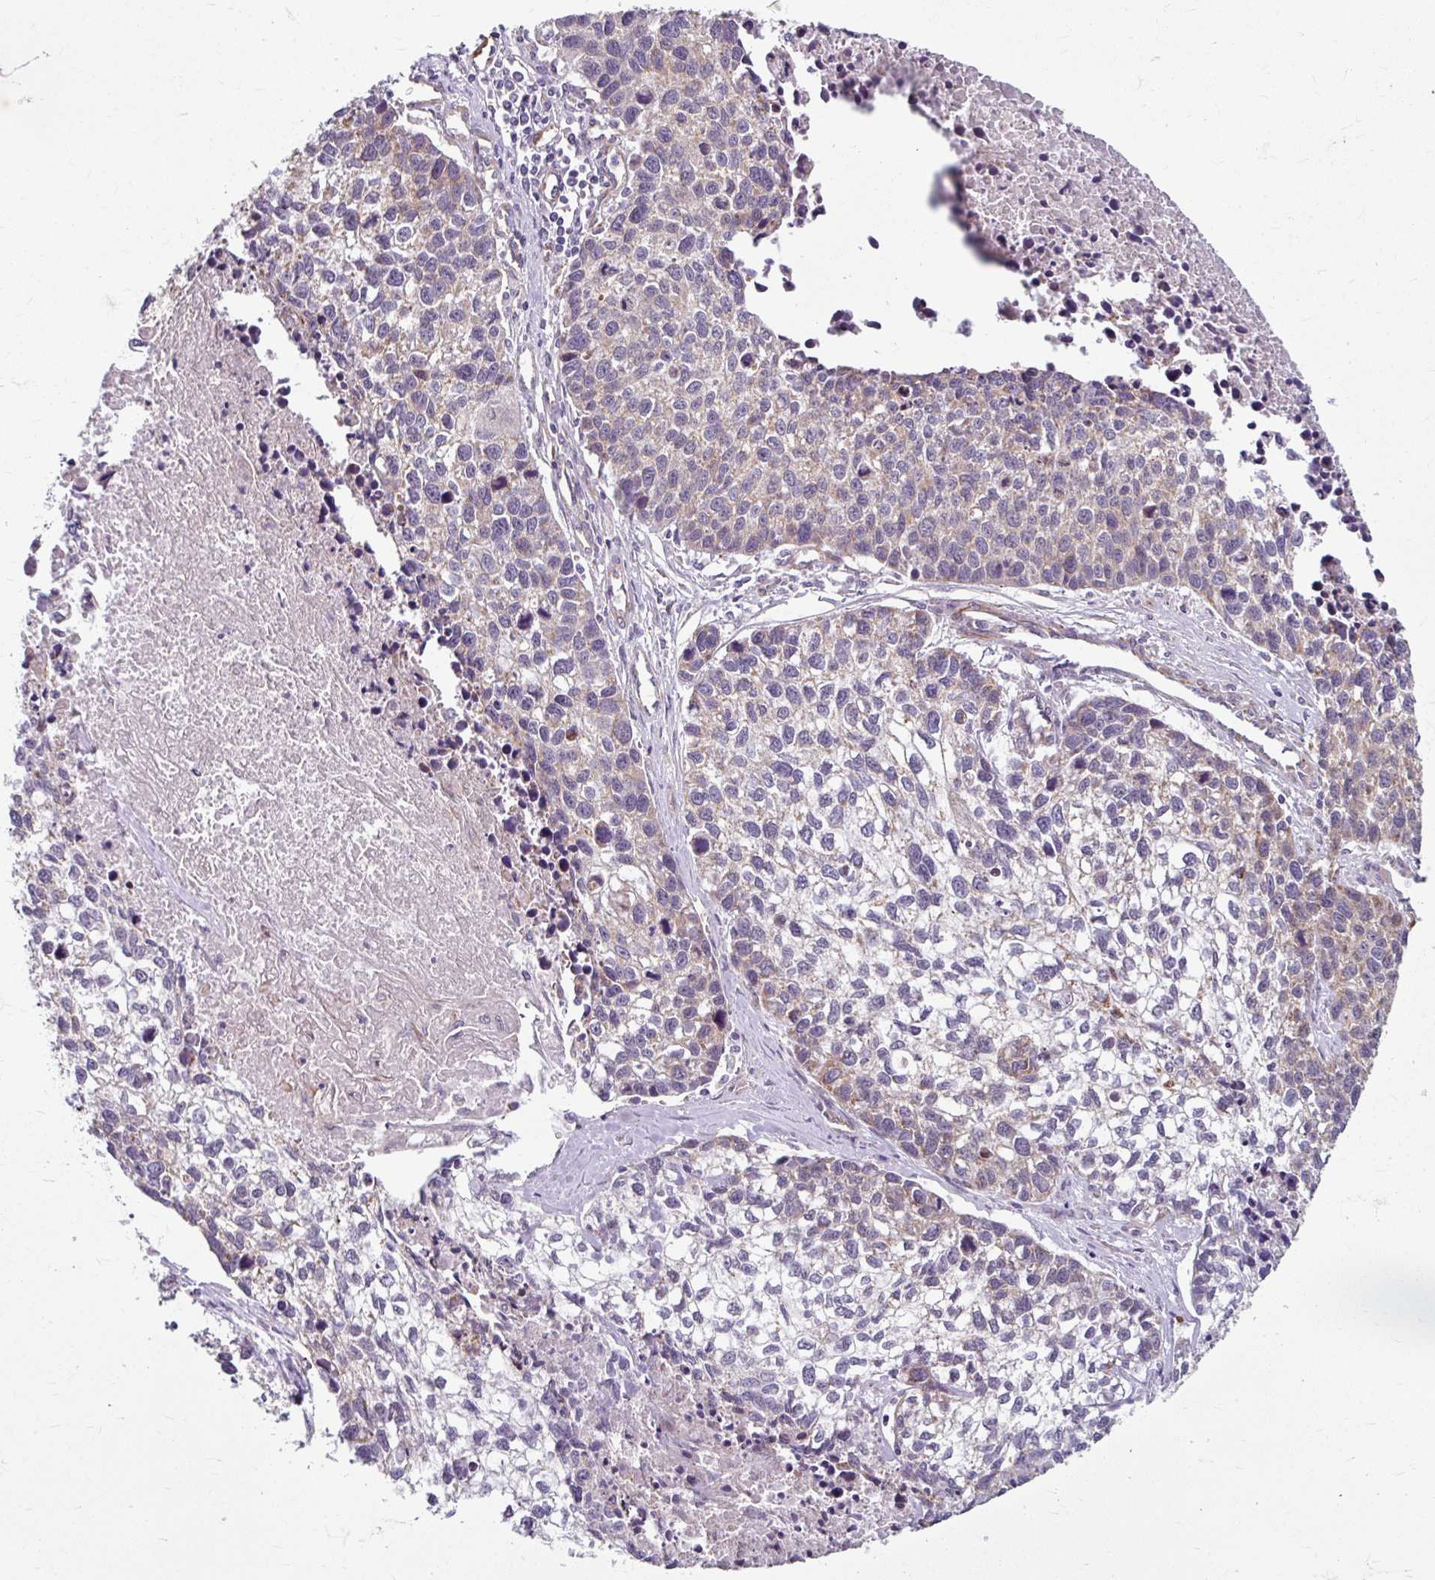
{"staining": {"intensity": "weak", "quantity": "<25%", "location": "cytoplasmic/membranous"}, "tissue": "lung cancer", "cell_type": "Tumor cells", "image_type": "cancer", "snomed": [{"axis": "morphology", "description": "Squamous cell carcinoma, NOS"}, {"axis": "topography", "description": "Lung"}], "caption": "Micrograph shows no protein staining in tumor cells of lung cancer (squamous cell carcinoma) tissue. (Immunohistochemistry (ihc), brightfield microscopy, high magnification).", "gene": "DAAM2", "patient": {"sex": "male", "age": 74}}